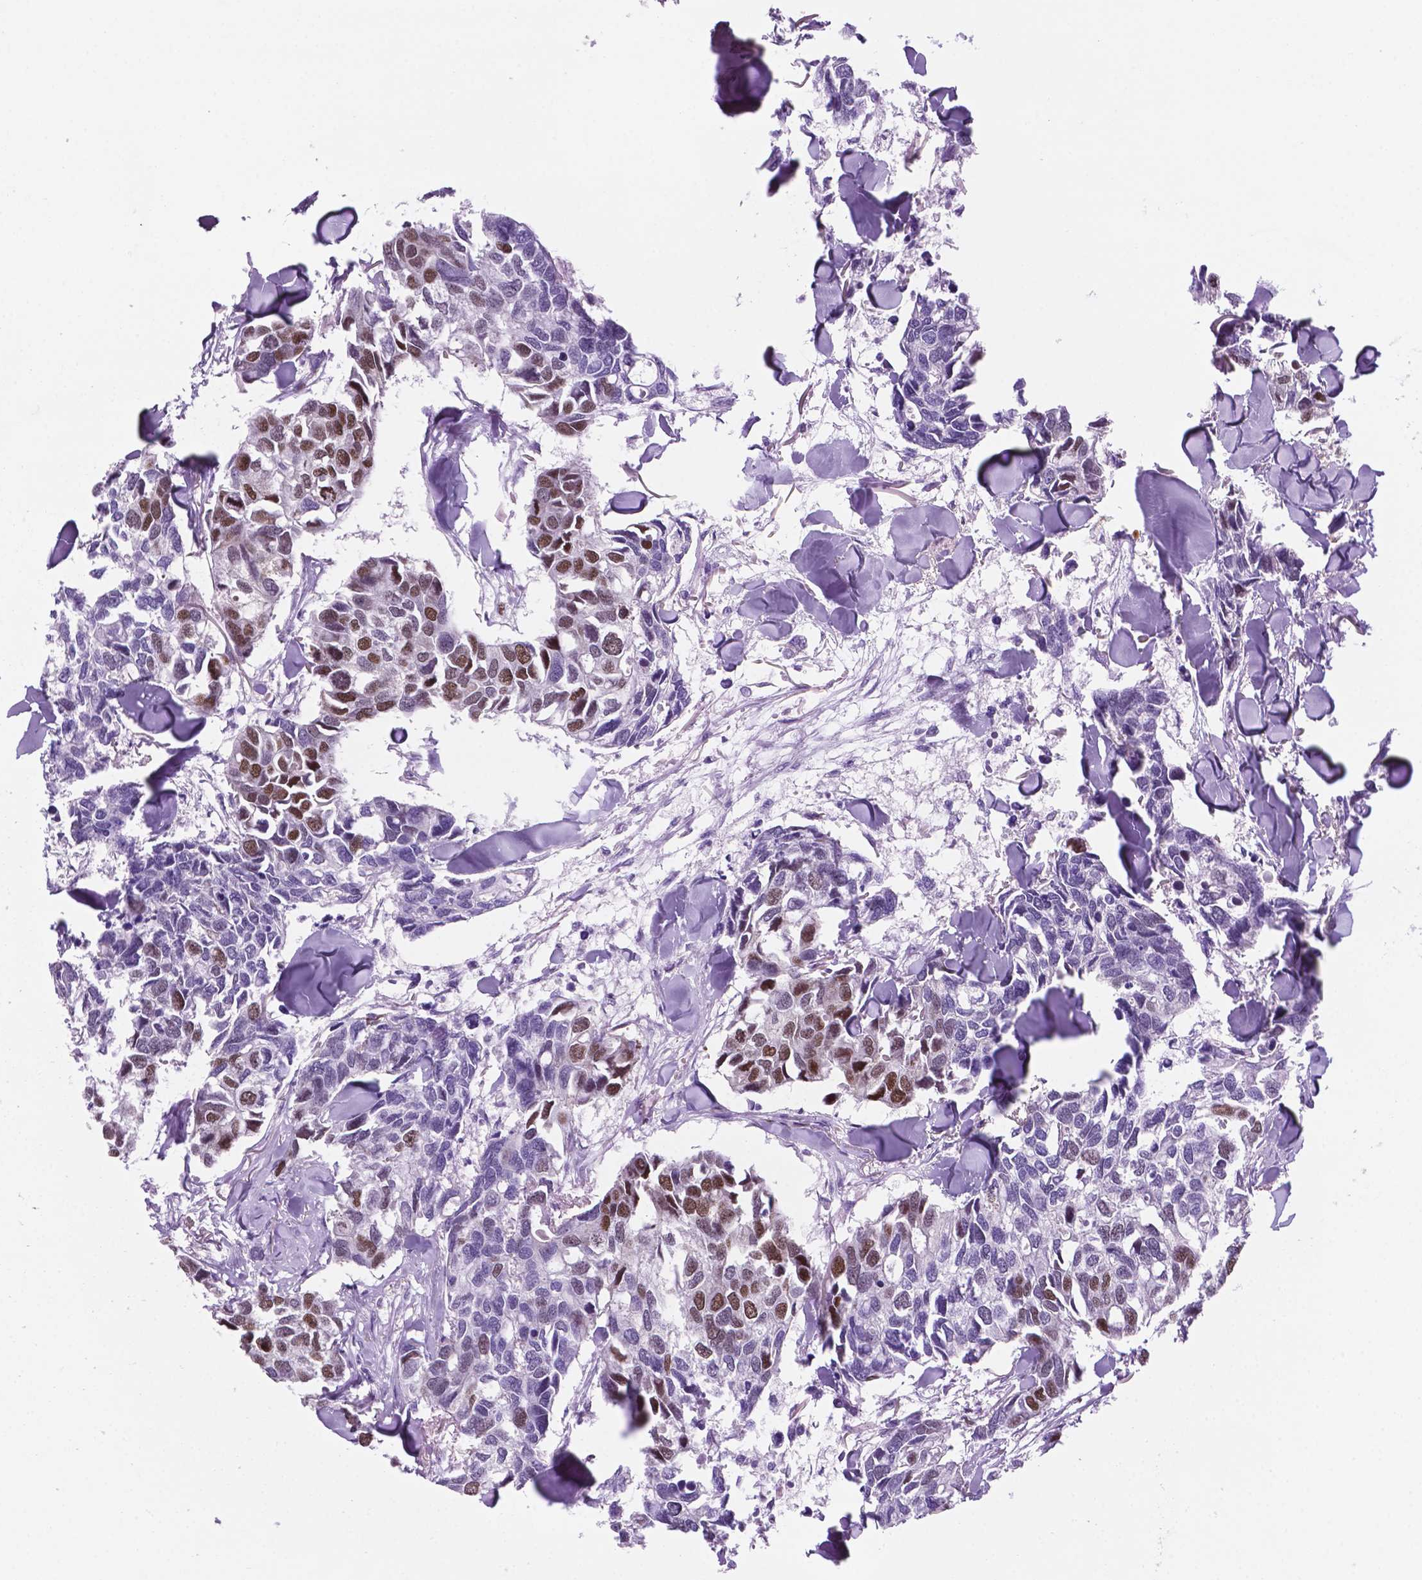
{"staining": {"intensity": "moderate", "quantity": "25%-75%", "location": "nuclear"}, "tissue": "breast cancer", "cell_type": "Tumor cells", "image_type": "cancer", "snomed": [{"axis": "morphology", "description": "Duct carcinoma"}, {"axis": "topography", "description": "Breast"}], "caption": "Breast cancer stained for a protein demonstrates moderate nuclear positivity in tumor cells.", "gene": "NCAPH2", "patient": {"sex": "female", "age": 83}}